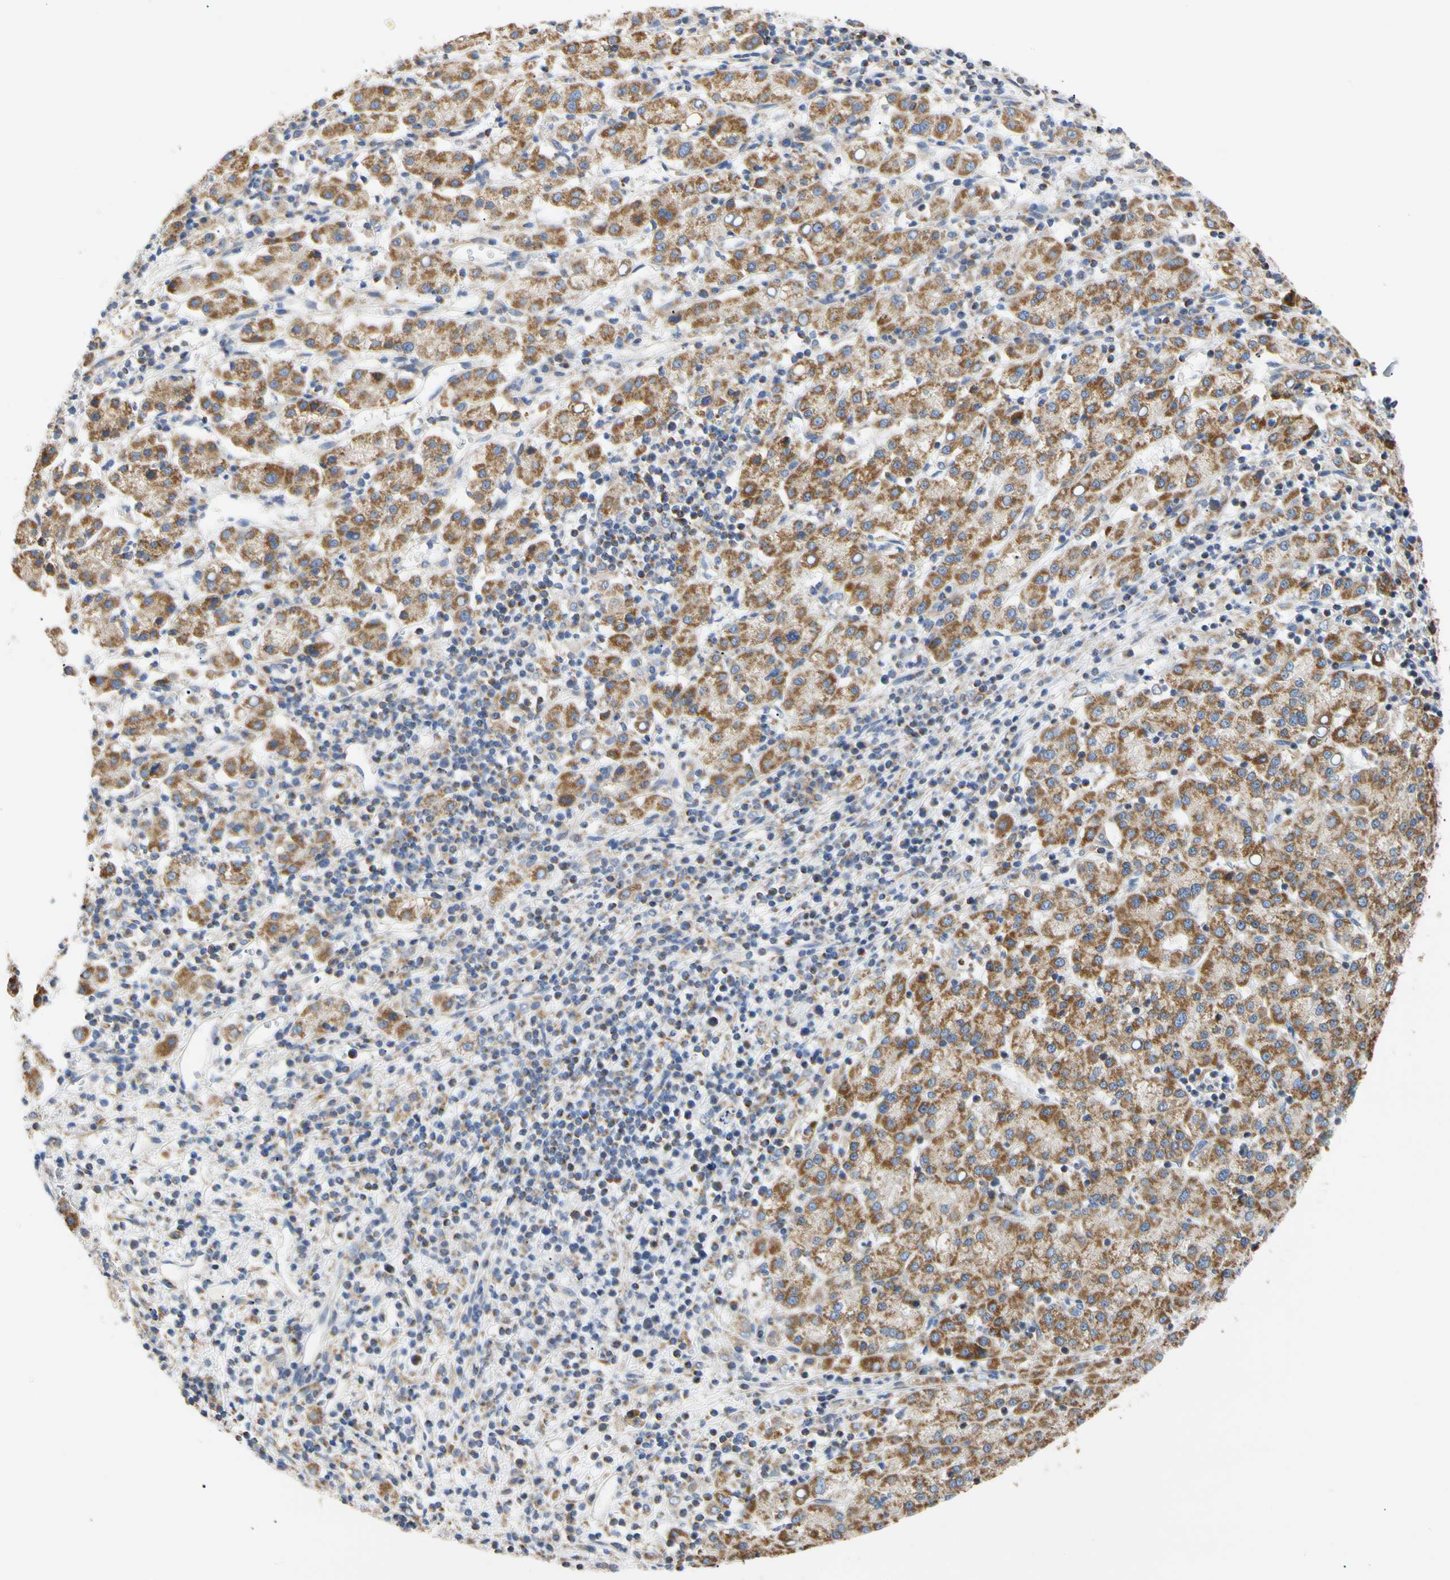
{"staining": {"intensity": "moderate", "quantity": ">75%", "location": "cytoplasmic/membranous"}, "tissue": "liver cancer", "cell_type": "Tumor cells", "image_type": "cancer", "snomed": [{"axis": "morphology", "description": "Carcinoma, Hepatocellular, NOS"}, {"axis": "topography", "description": "Liver"}], "caption": "A brown stain labels moderate cytoplasmic/membranous expression of a protein in human liver hepatocellular carcinoma tumor cells.", "gene": "PLGRKT", "patient": {"sex": "female", "age": 58}}